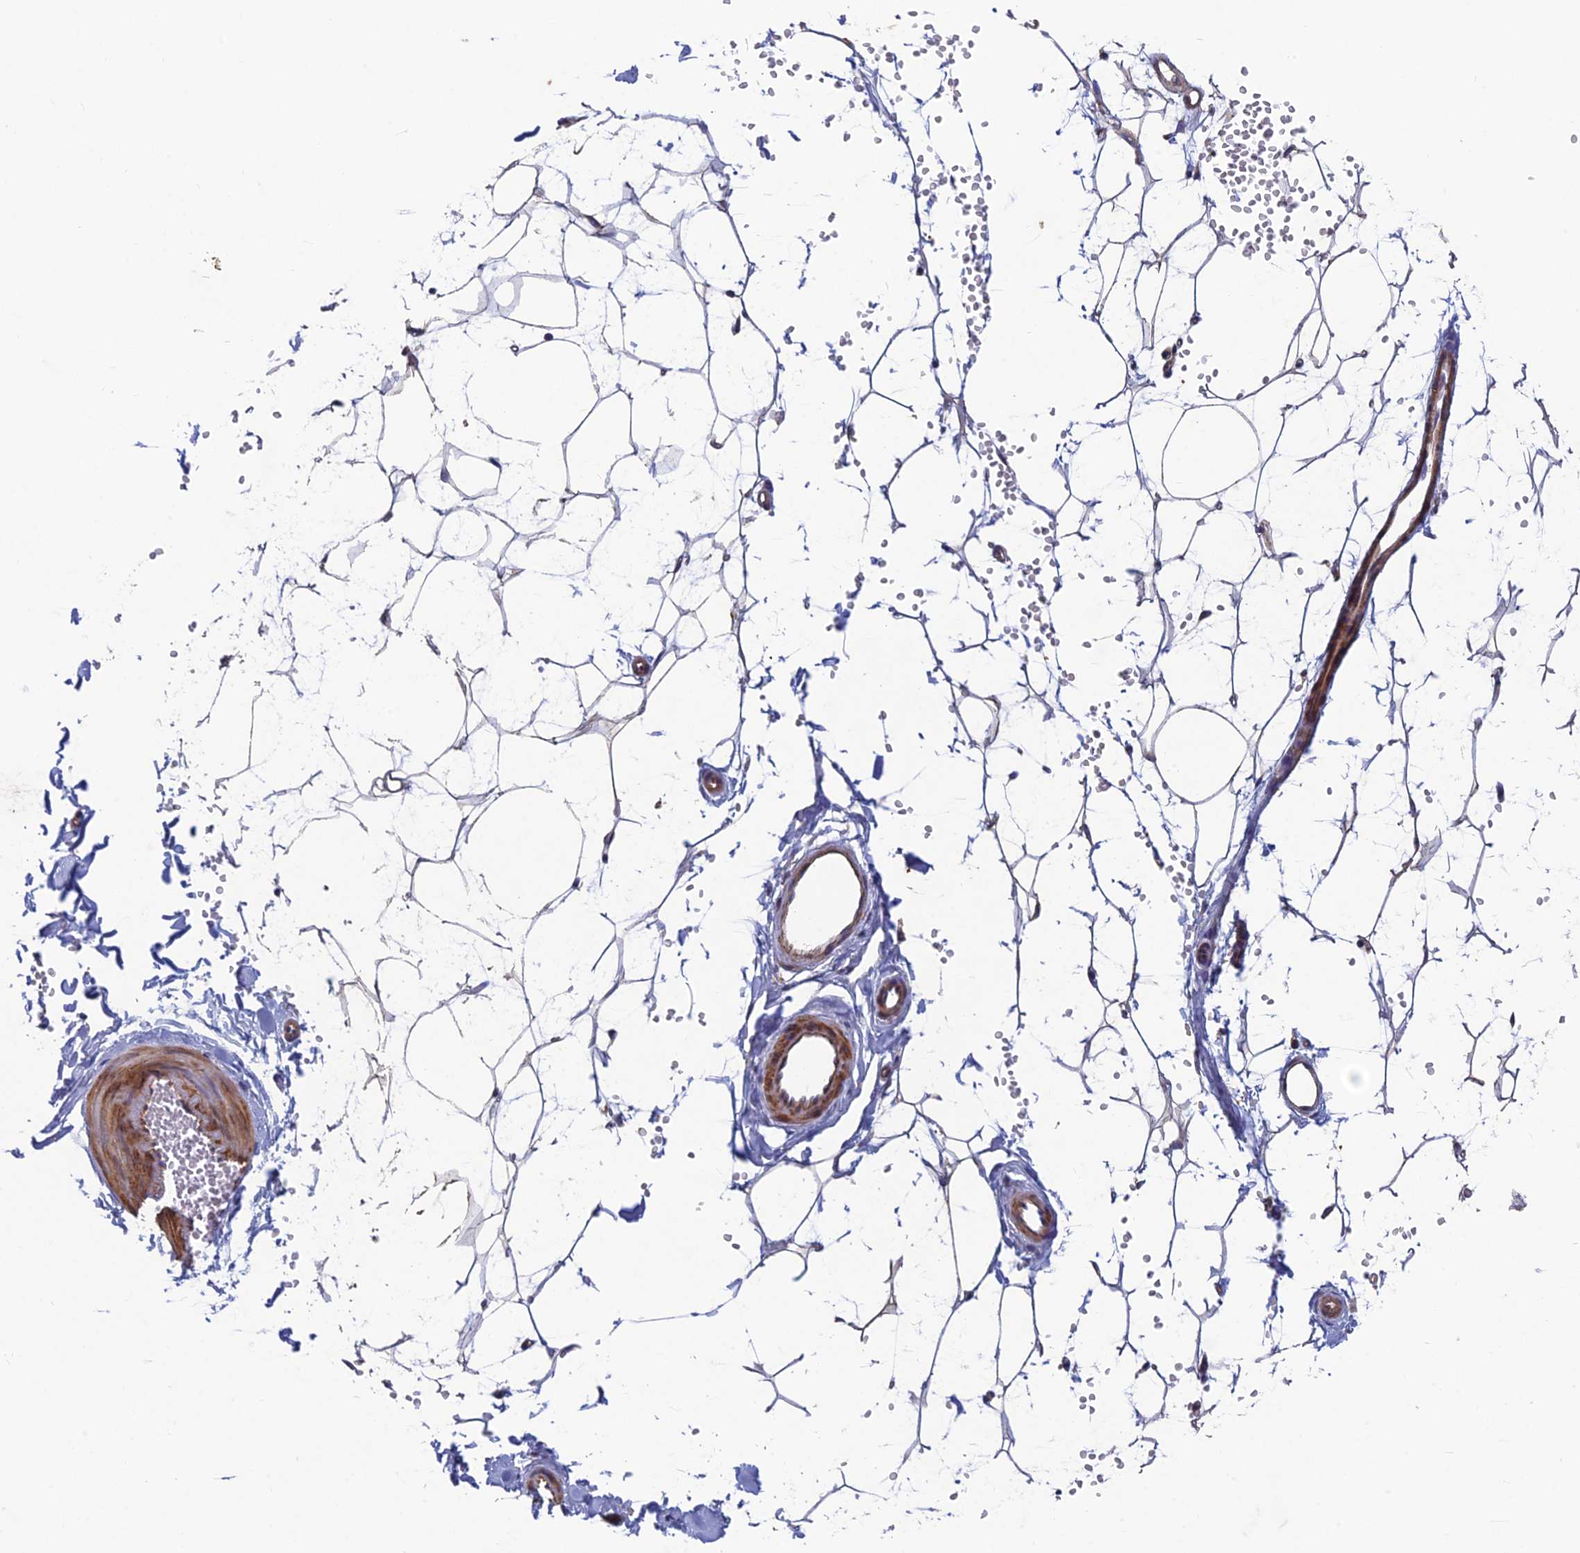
{"staining": {"intensity": "negative", "quantity": "none", "location": "none"}, "tissue": "adipose tissue", "cell_type": "Adipocytes", "image_type": "normal", "snomed": [{"axis": "morphology", "description": "Normal tissue, NOS"}, {"axis": "topography", "description": "Breast"}], "caption": "Immunohistochemistry micrograph of benign adipose tissue: human adipose tissue stained with DAB (3,3'-diaminobenzidine) shows no significant protein positivity in adipocytes.", "gene": "NCAPG", "patient": {"sex": "female", "age": 23}}